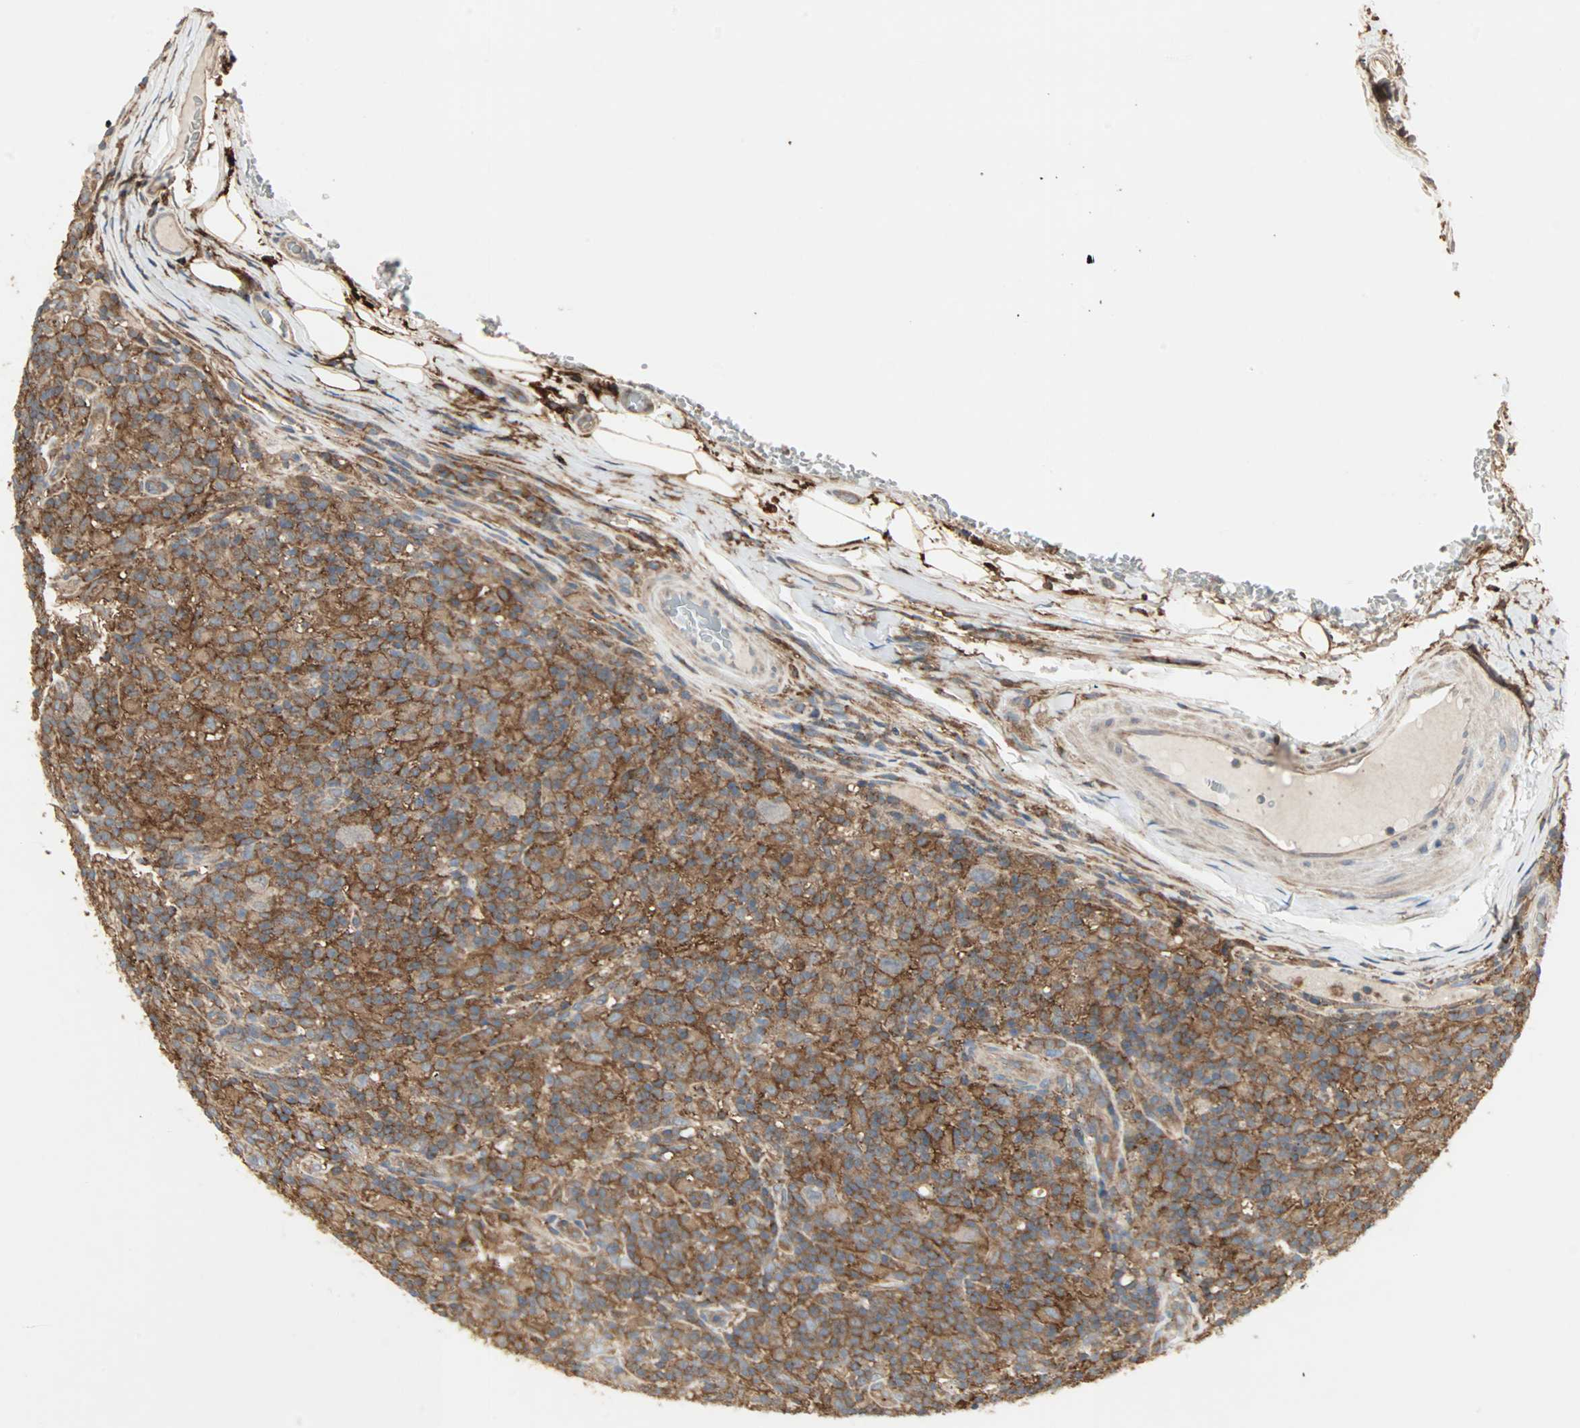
{"staining": {"intensity": "weak", "quantity": ">75%", "location": "cytoplasmic/membranous"}, "tissue": "lymphoma", "cell_type": "Tumor cells", "image_type": "cancer", "snomed": [{"axis": "morphology", "description": "Hodgkin's disease, NOS"}, {"axis": "topography", "description": "Lymph node"}], "caption": "This photomicrograph shows immunohistochemistry (IHC) staining of human Hodgkin's disease, with low weak cytoplasmic/membranous positivity in approximately >75% of tumor cells.", "gene": "GNAI2", "patient": {"sex": "male", "age": 70}}